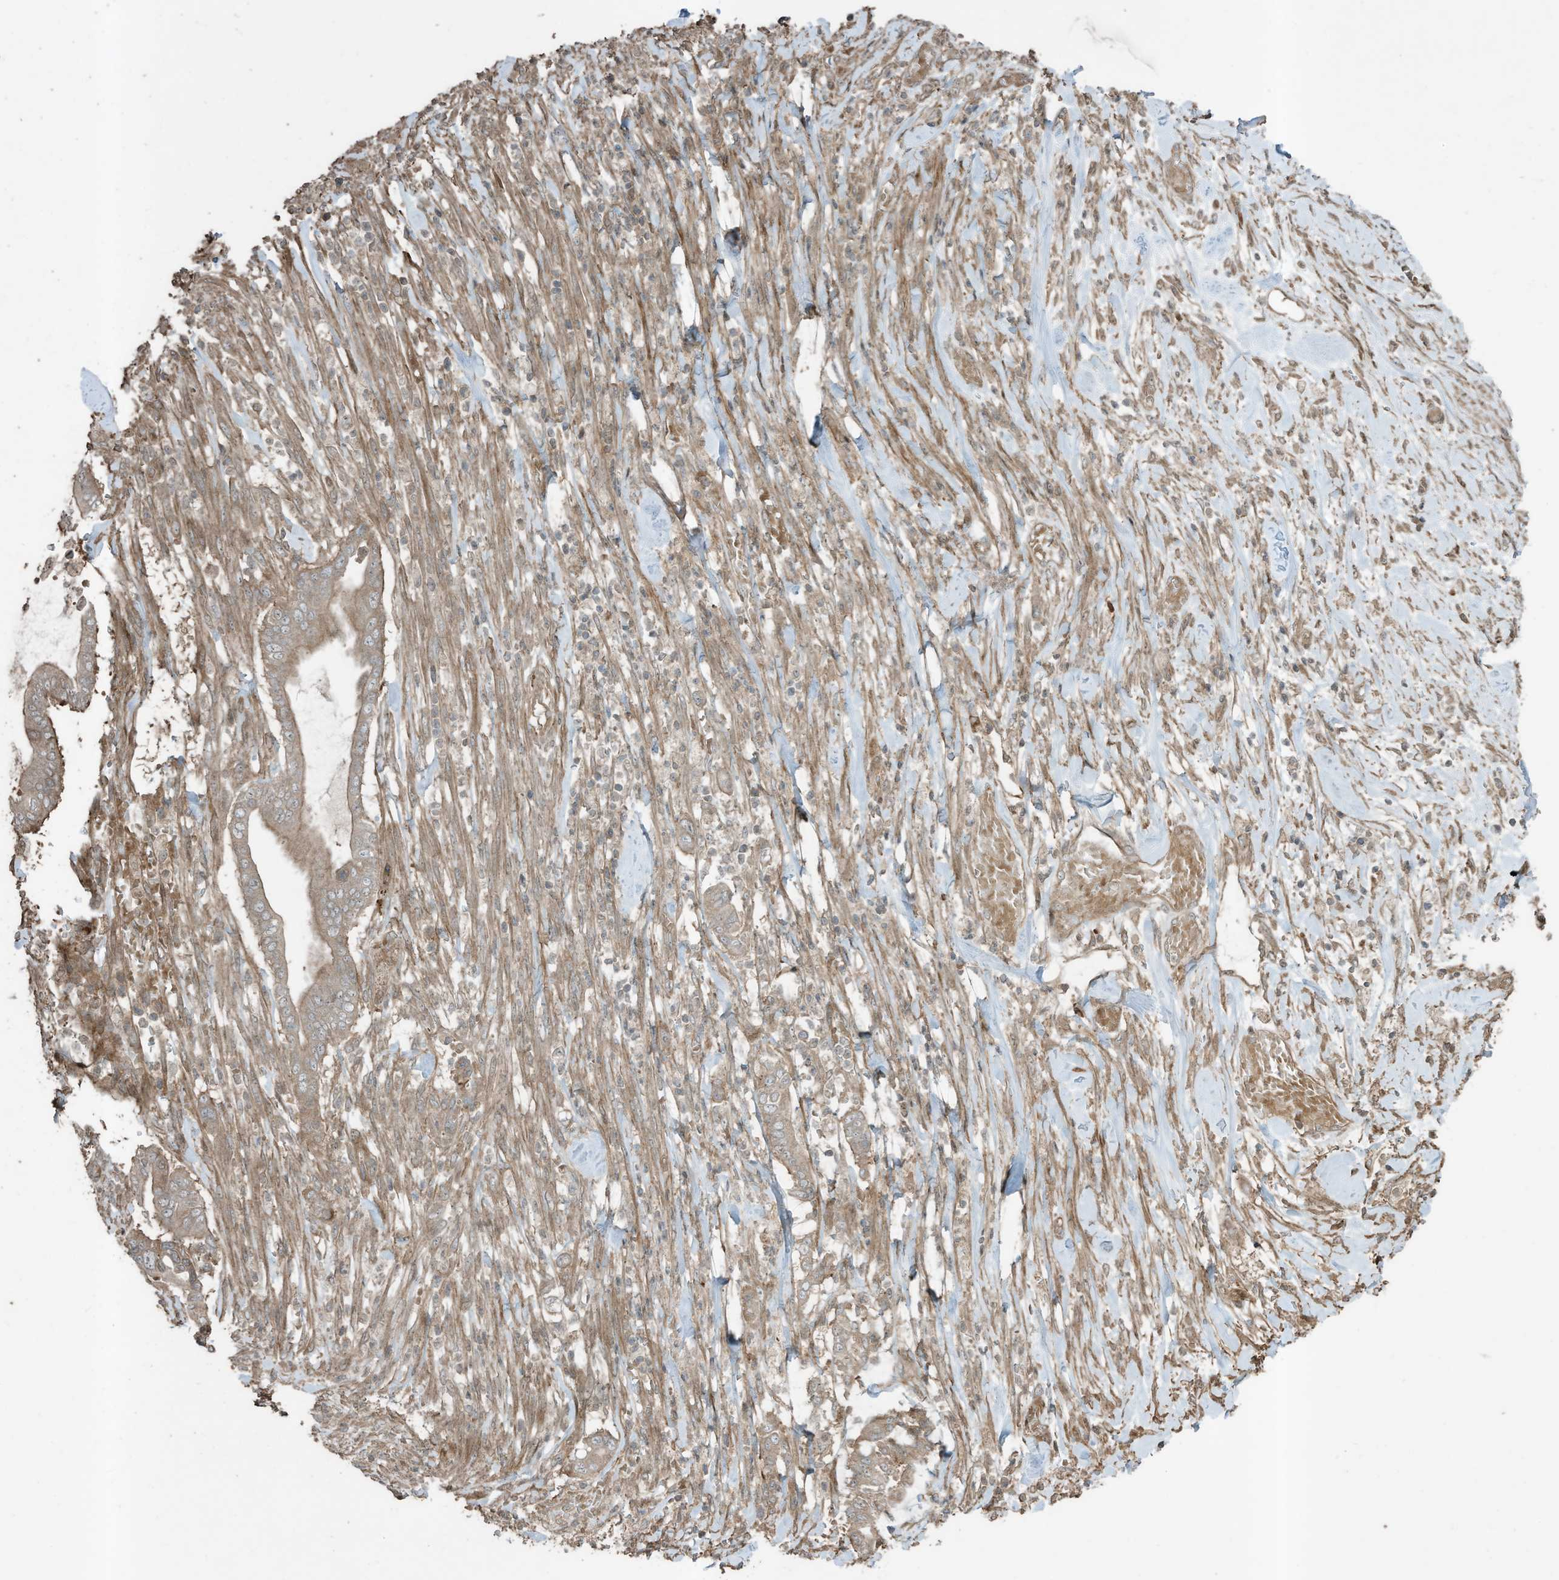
{"staining": {"intensity": "moderate", "quantity": ">75%", "location": "cytoplasmic/membranous"}, "tissue": "pancreatic cancer", "cell_type": "Tumor cells", "image_type": "cancer", "snomed": [{"axis": "morphology", "description": "Adenocarcinoma, NOS"}, {"axis": "topography", "description": "Pancreas"}], "caption": "High-magnification brightfield microscopy of pancreatic adenocarcinoma stained with DAB (brown) and counterstained with hematoxylin (blue). tumor cells exhibit moderate cytoplasmic/membranous staining is seen in approximately>75% of cells. (Brightfield microscopy of DAB IHC at high magnification).", "gene": "ZNF653", "patient": {"sex": "male", "age": 68}}